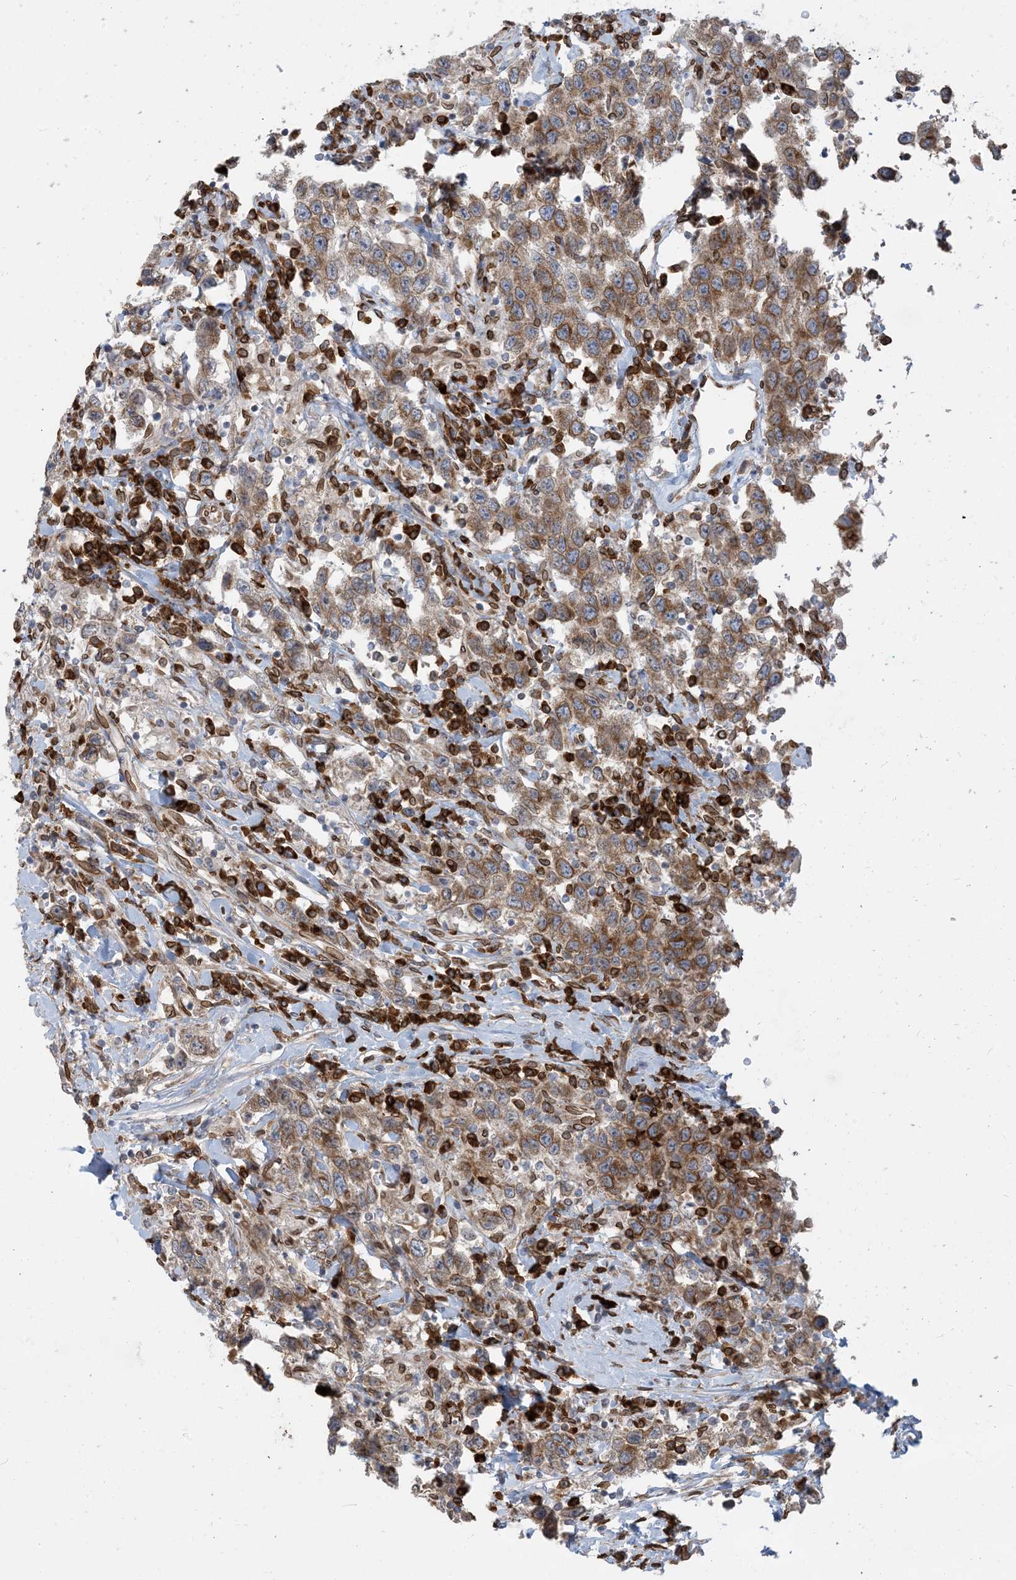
{"staining": {"intensity": "moderate", "quantity": ">75%", "location": "cytoplasmic/membranous"}, "tissue": "testis cancer", "cell_type": "Tumor cells", "image_type": "cancer", "snomed": [{"axis": "morphology", "description": "Seminoma, NOS"}, {"axis": "topography", "description": "Testis"}], "caption": "IHC image of neoplastic tissue: testis seminoma stained using immunohistochemistry (IHC) exhibits medium levels of moderate protein expression localized specifically in the cytoplasmic/membranous of tumor cells, appearing as a cytoplasmic/membranous brown color.", "gene": "WWP1", "patient": {"sex": "male", "age": 41}}